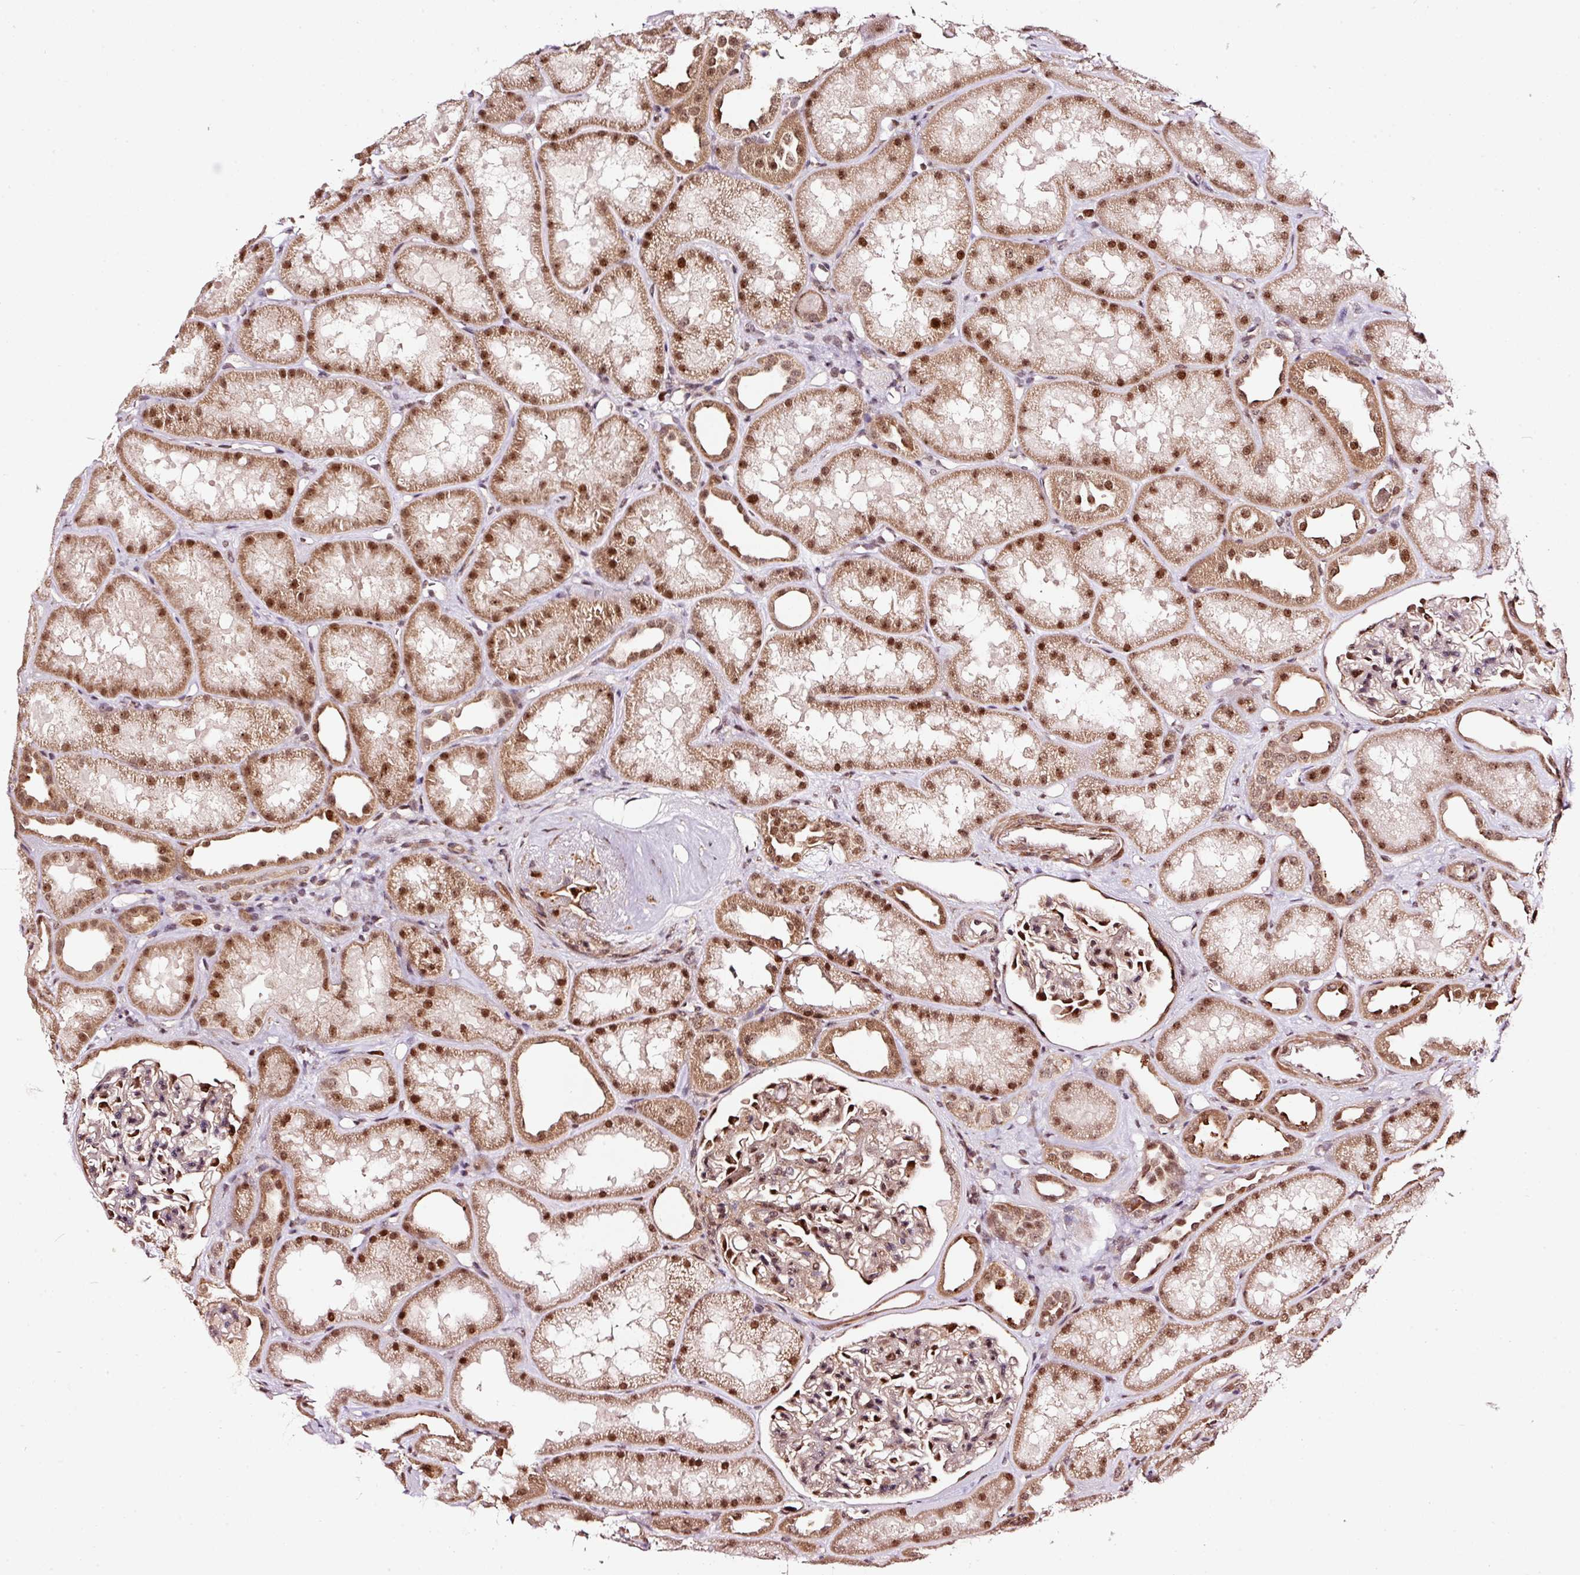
{"staining": {"intensity": "moderate", "quantity": "25%-75%", "location": "nuclear"}, "tissue": "kidney", "cell_type": "Cells in glomeruli", "image_type": "normal", "snomed": [{"axis": "morphology", "description": "Normal tissue, NOS"}, {"axis": "topography", "description": "Kidney"}], "caption": "This micrograph demonstrates IHC staining of normal kidney, with medium moderate nuclear expression in about 25%-75% of cells in glomeruli.", "gene": "RFC4", "patient": {"sex": "male", "age": 61}}